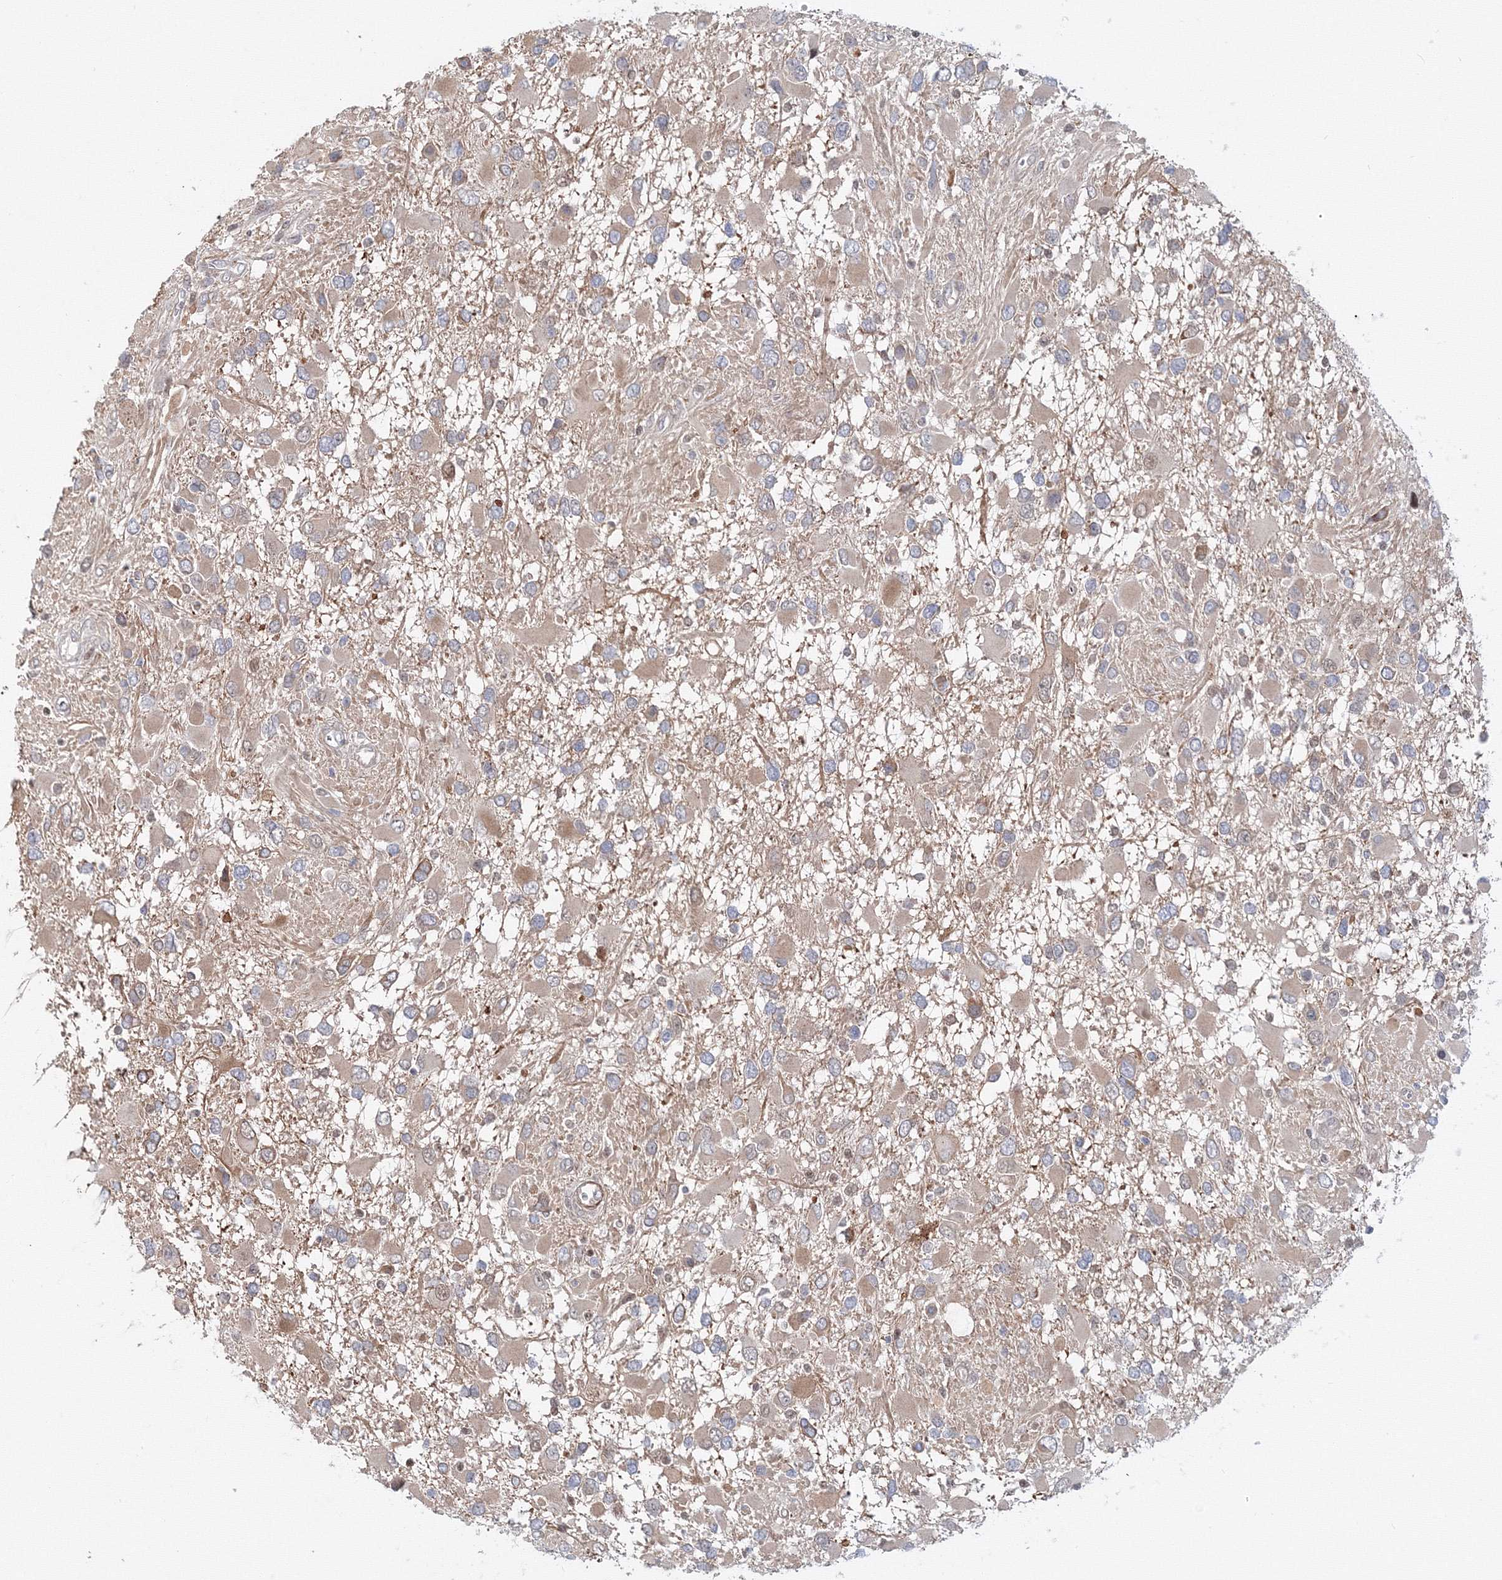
{"staining": {"intensity": "weak", "quantity": "25%-75%", "location": "cytoplasmic/membranous"}, "tissue": "glioma", "cell_type": "Tumor cells", "image_type": "cancer", "snomed": [{"axis": "morphology", "description": "Glioma, malignant, High grade"}, {"axis": "topography", "description": "Brain"}], "caption": "Brown immunohistochemical staining in human malignant high-grade glioma reveals weak cytoplasmic/membranous expression in approximately 25%-75% of tumor cells.", "gene": "ARHGAP21", "patient": {"sex": "male", "age": 53}}